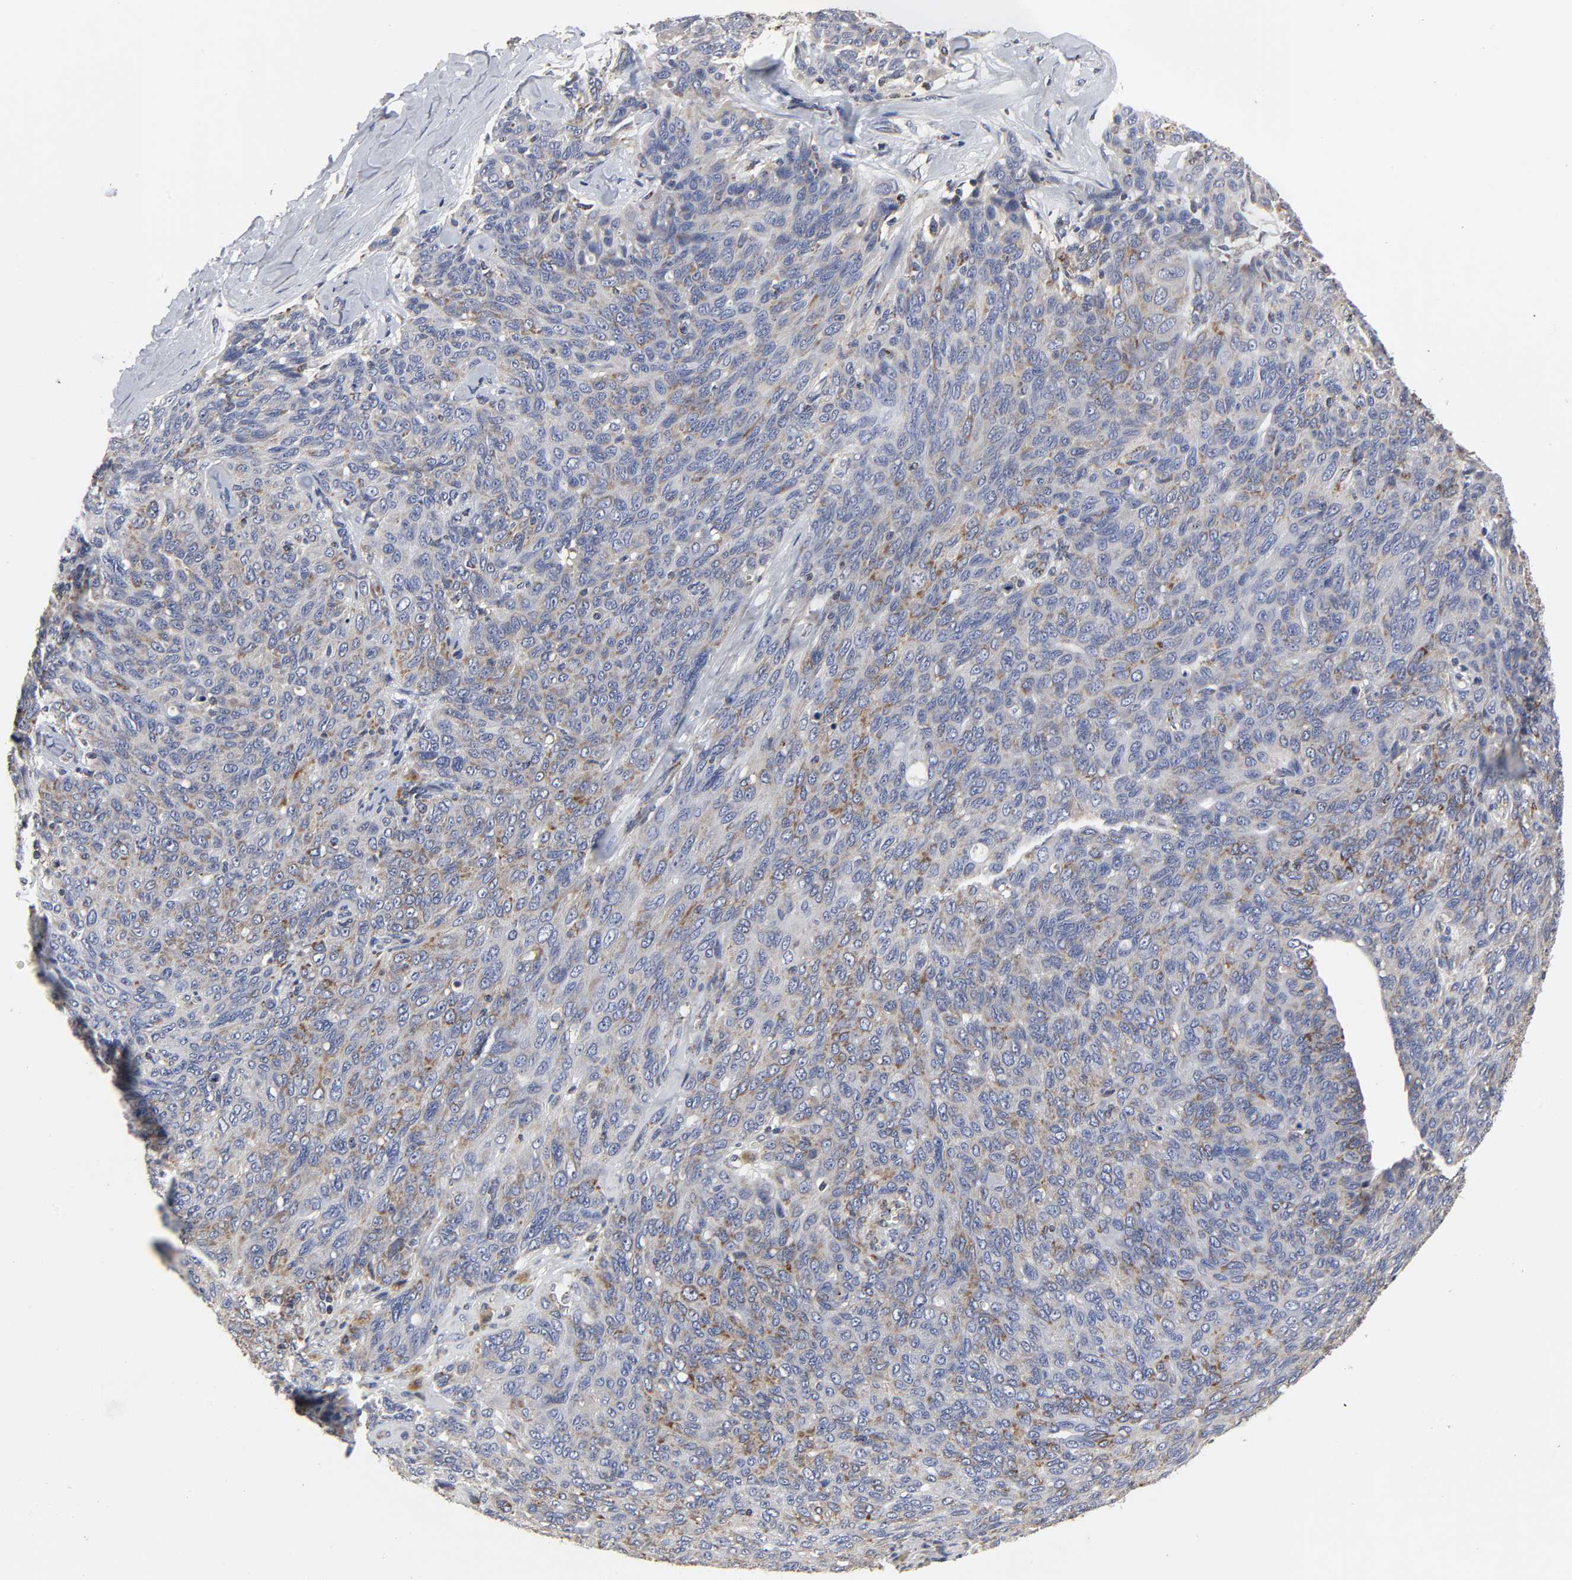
{"staining": {"intensity": "moderate", "quantity": "25%-75%", "location": "cytoplasmic/membranous"}, "tissue": "ovarian cancer", "cell_type": "Tumor cells", "image_type": "cancer", "snomed": [{"axis": "morphology", "description": "Carcinoma, endometroid"}, {"axis": "topography", "description": "Ovary"}], "caption": "Immunohistochemical staining of endometroid carcinoma (ovarian) demonstrates moderate cytoplasmic/membranous protein positivity in approximately 25%-75% of tumor cells.", "gene": "COX6B1", "patient": {"sex": "female", "age": 60}}